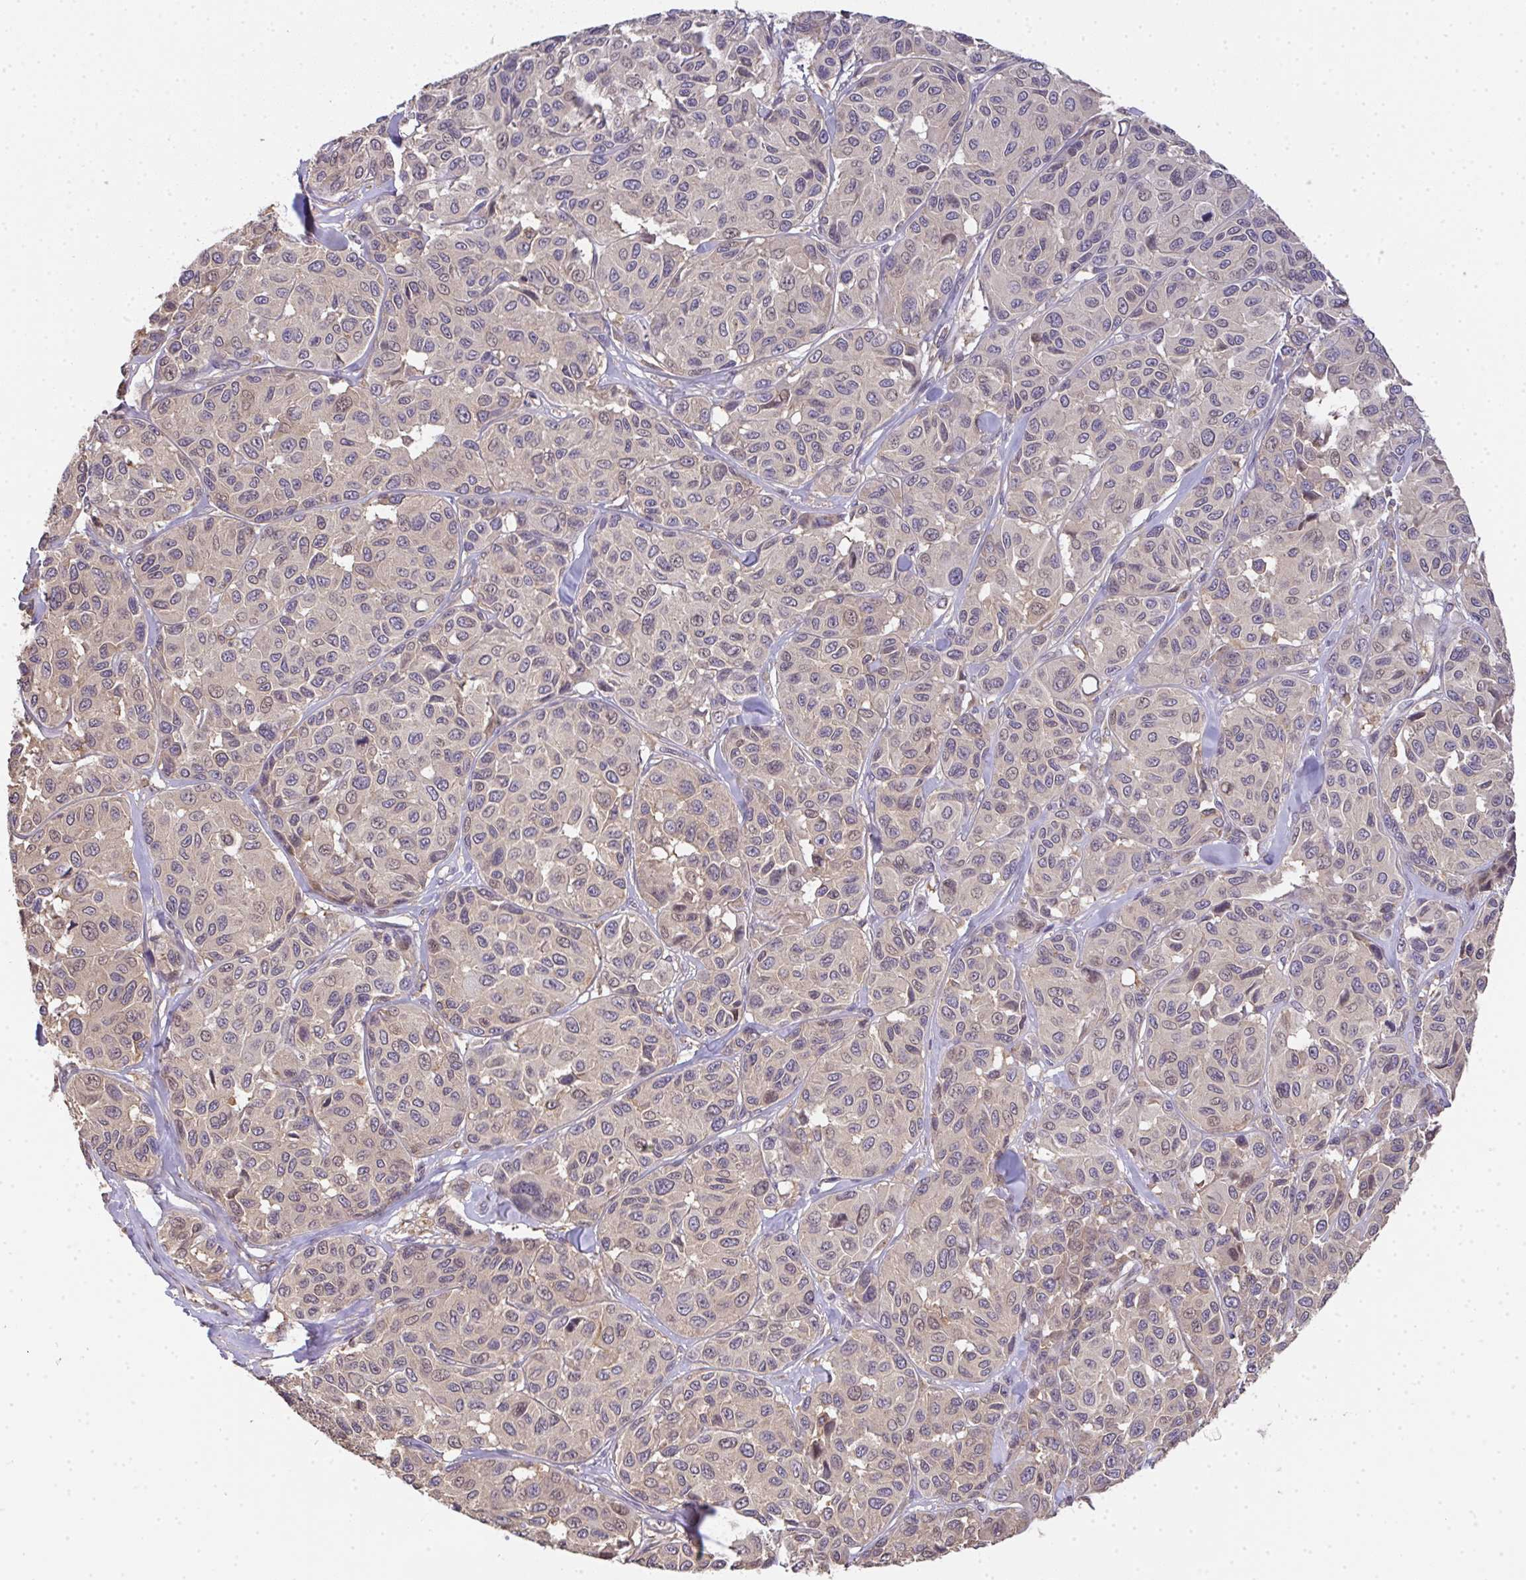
{"staining": {"intensity": "weak", "quantity": "25%-75%", "location": "nuclear"}, "tissue": "melanoma", "cell_type": "Tumor cells", "image_type": "cancer", "snomed": [{"axis": "morphology", "description": "Malignant melanoma, NOS"}, {"axis": "topography", "description": "Skin"}], "caption": "This micrograph exhibits IHC staining of malignant melanoma, with low weak nuclear expression in about 25%-75% of tumor cells.", "gene": "EEF1AKMT1", "patient": {"sex": "female", "age": 66}}